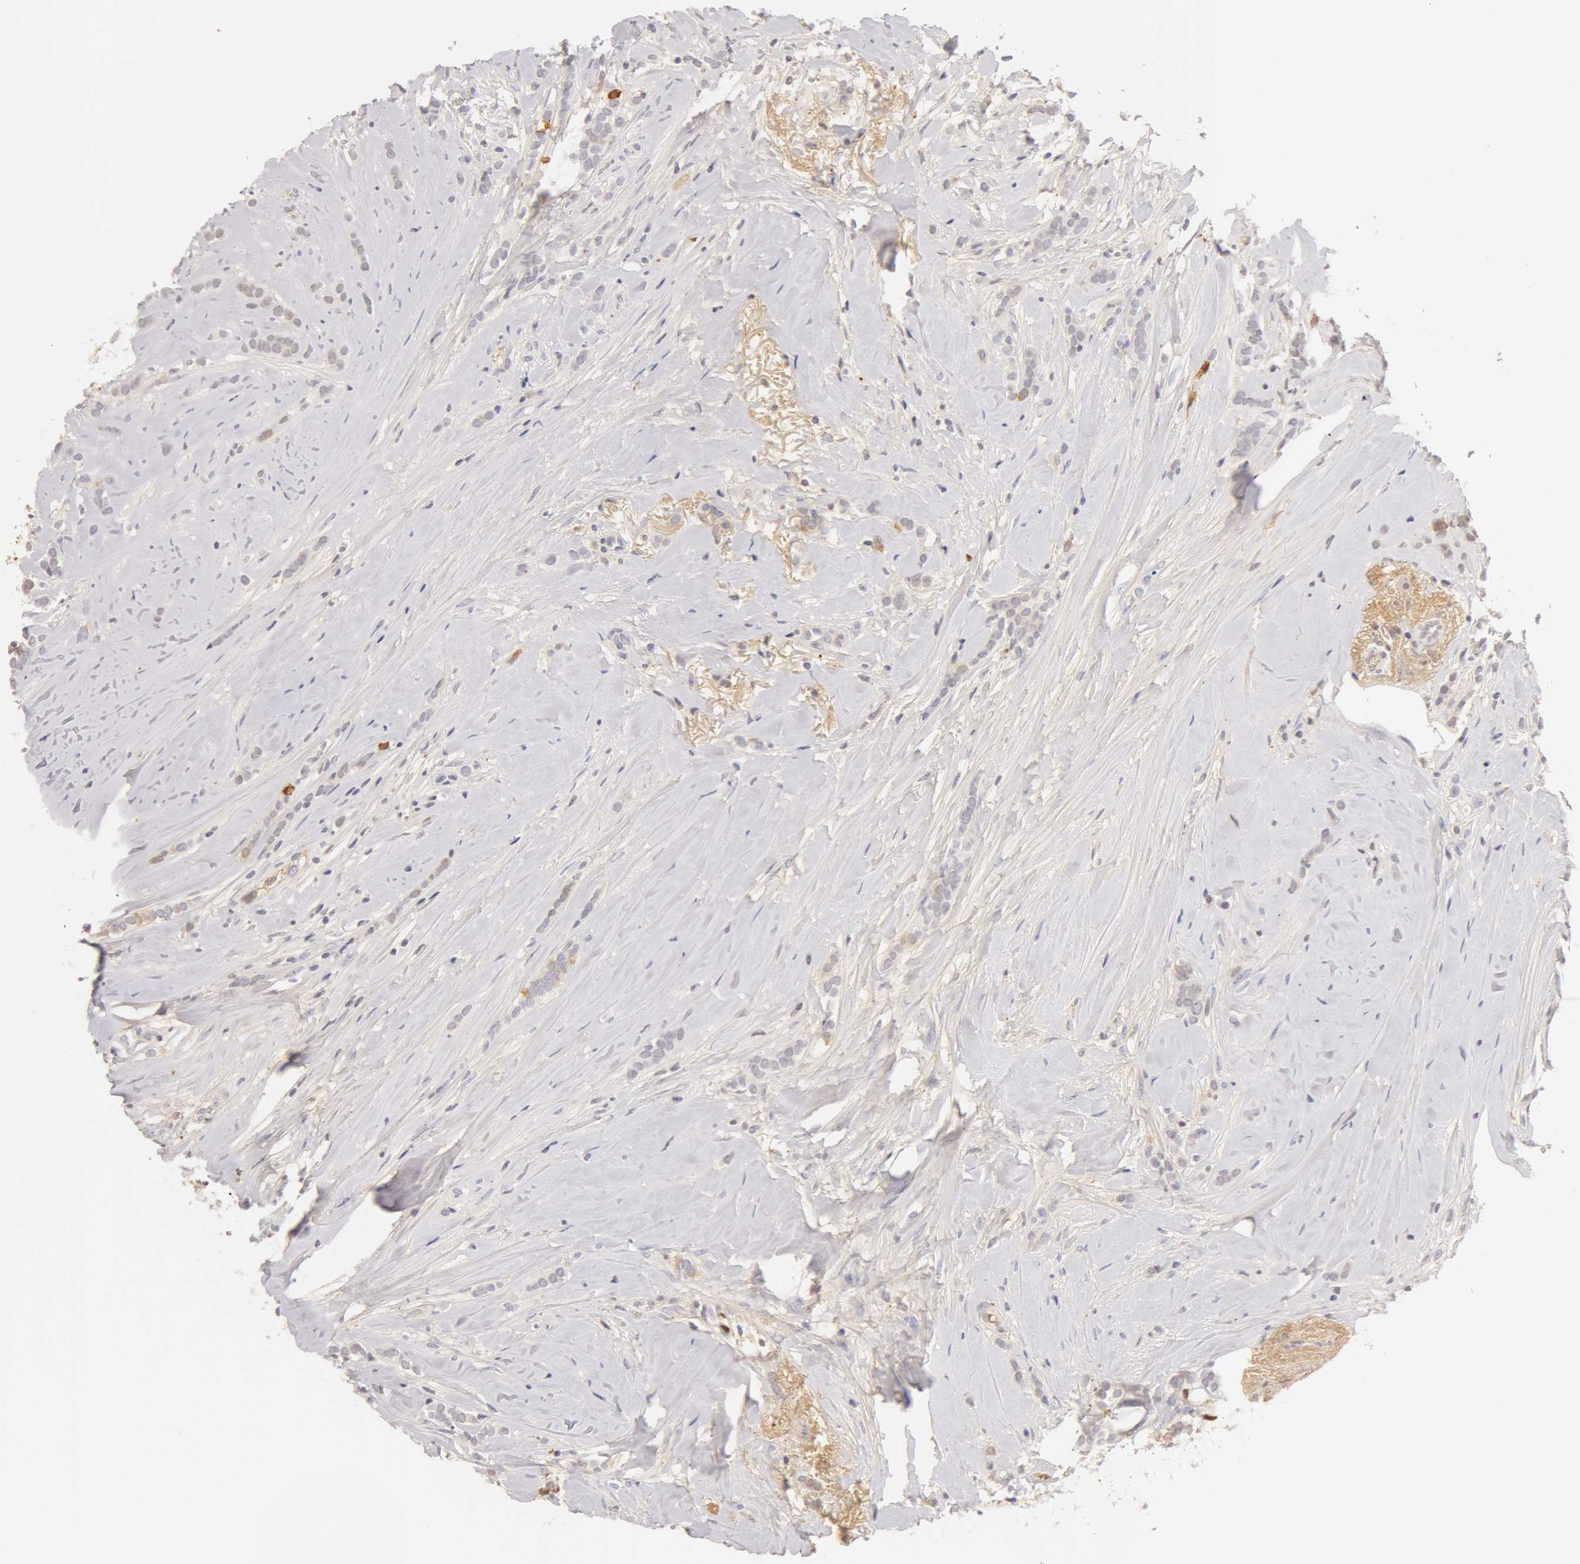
{"staining": {"intensity": "negative", "quantity": "none", "location": "none"}, "tissue": "breast cancer", "cell_type": "Tumor cells", "image_type": "cancer", "snomed": [{"axis": "morphology", "description": "Lobular carcinoma"}, {"axis": "topography", "description": "Breast"}], "caption": "The photomicrograph reveals no significant expression in tumor cells of breast cancer. The staining was performed using DAB (3,3'-diaminobenzidine) to visualize the protein expression in brown, while the nuclei were stained in blue with hematoxylin (Magnification: 20x).", "gene": "GC", "patient": {"sex": "female", "age": 56}}